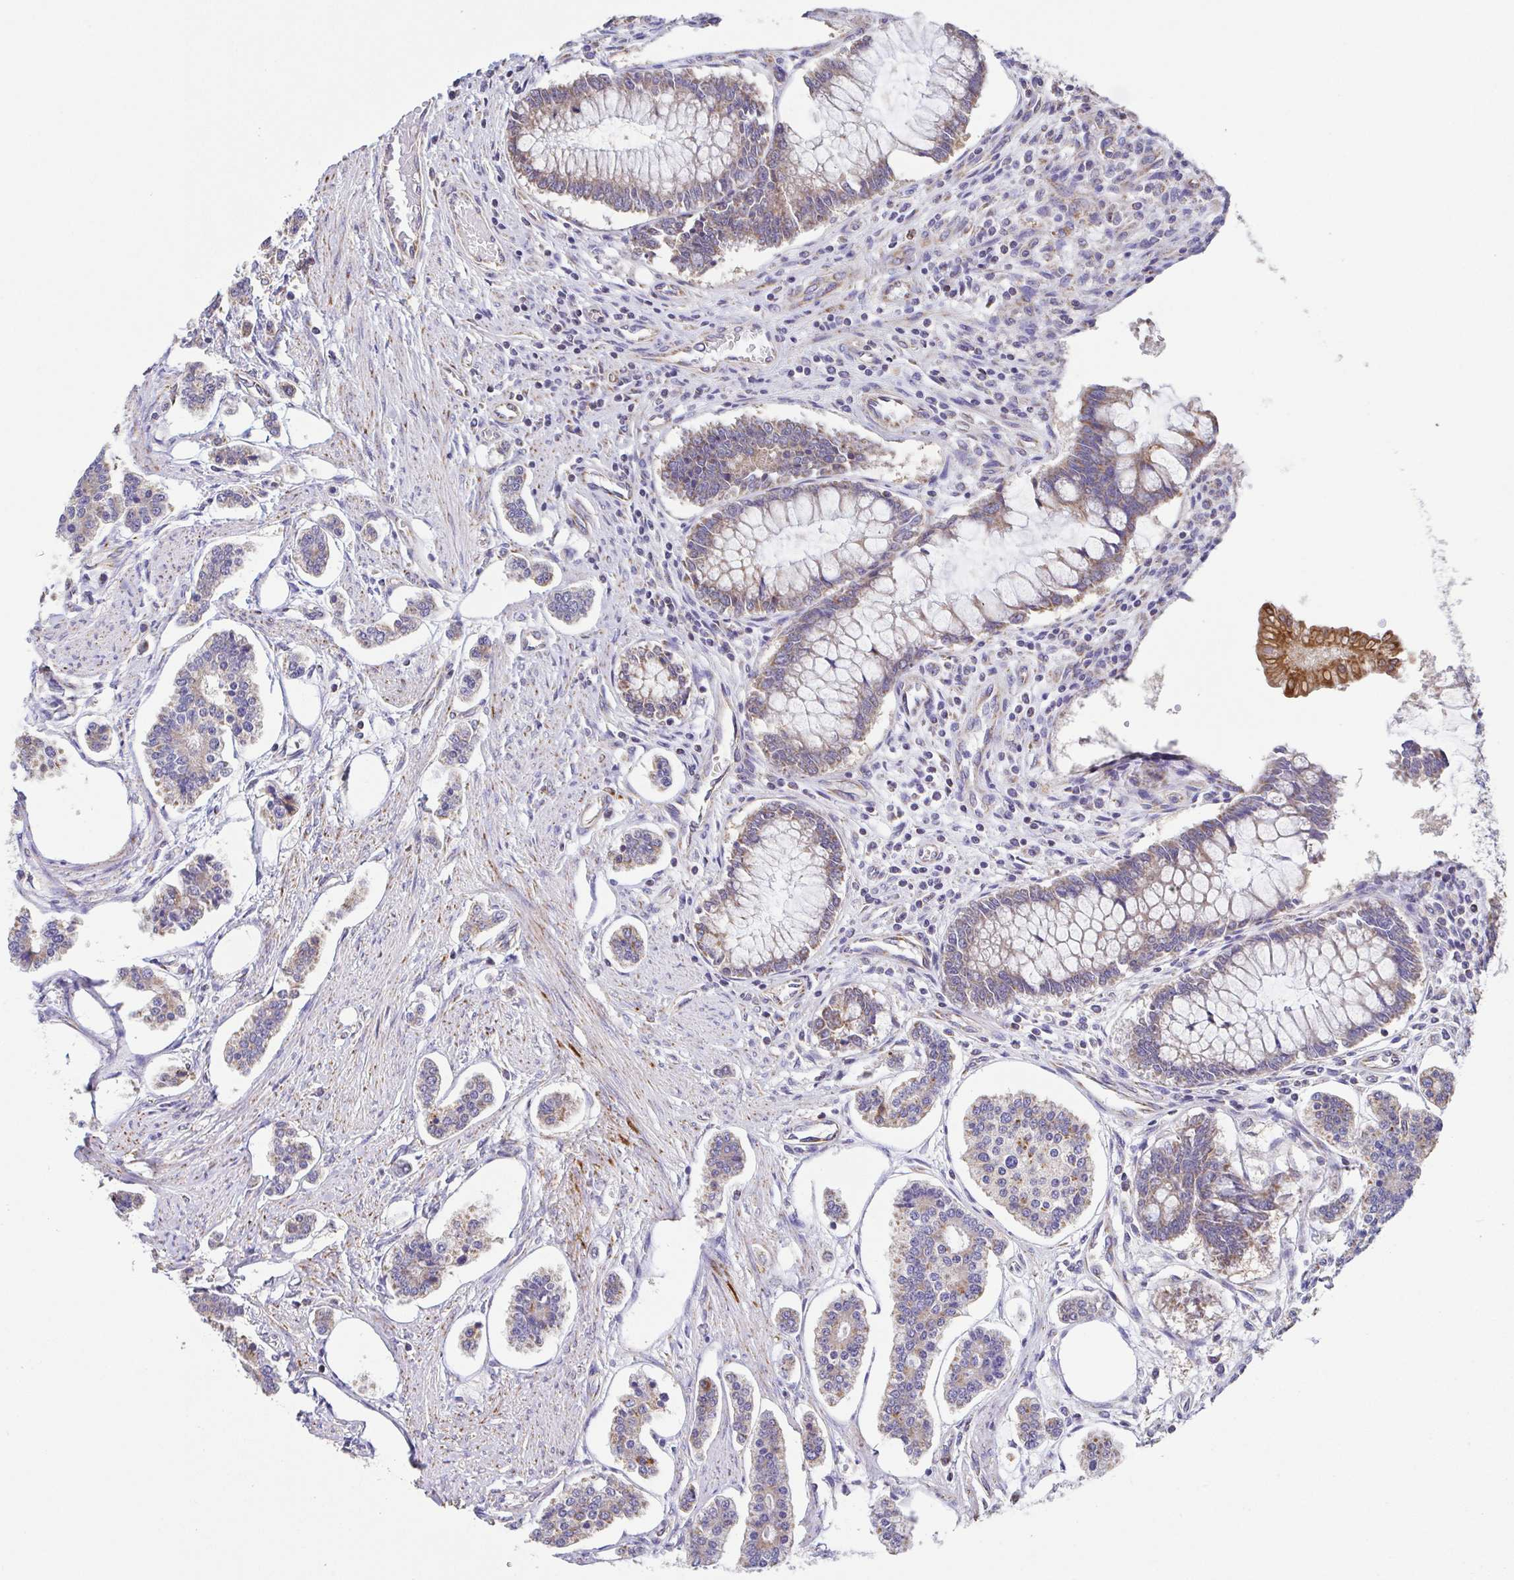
{"staining": {"intensity": "weak", "quantity": ">75%", "location": "cytoplasmic/membranous"}, "tissue": "carcinoid", "cell_type": "Tumor cells", "image_type": "cancer", "snomed": [{"axis": "morphology", "description": "Carcinoid, malignant, NOS"}, {"axis": "topography", "description": "Small intestine"}], "caption": "Protein staining by immunohistochemistry (IHC) exhibits weak cytoplasmic/membranous positivity in approximately >75% of tumor cells in carcinoid (malignant).", "gene": "GINM1", "patient": {"sex": "female", "age": 65}}